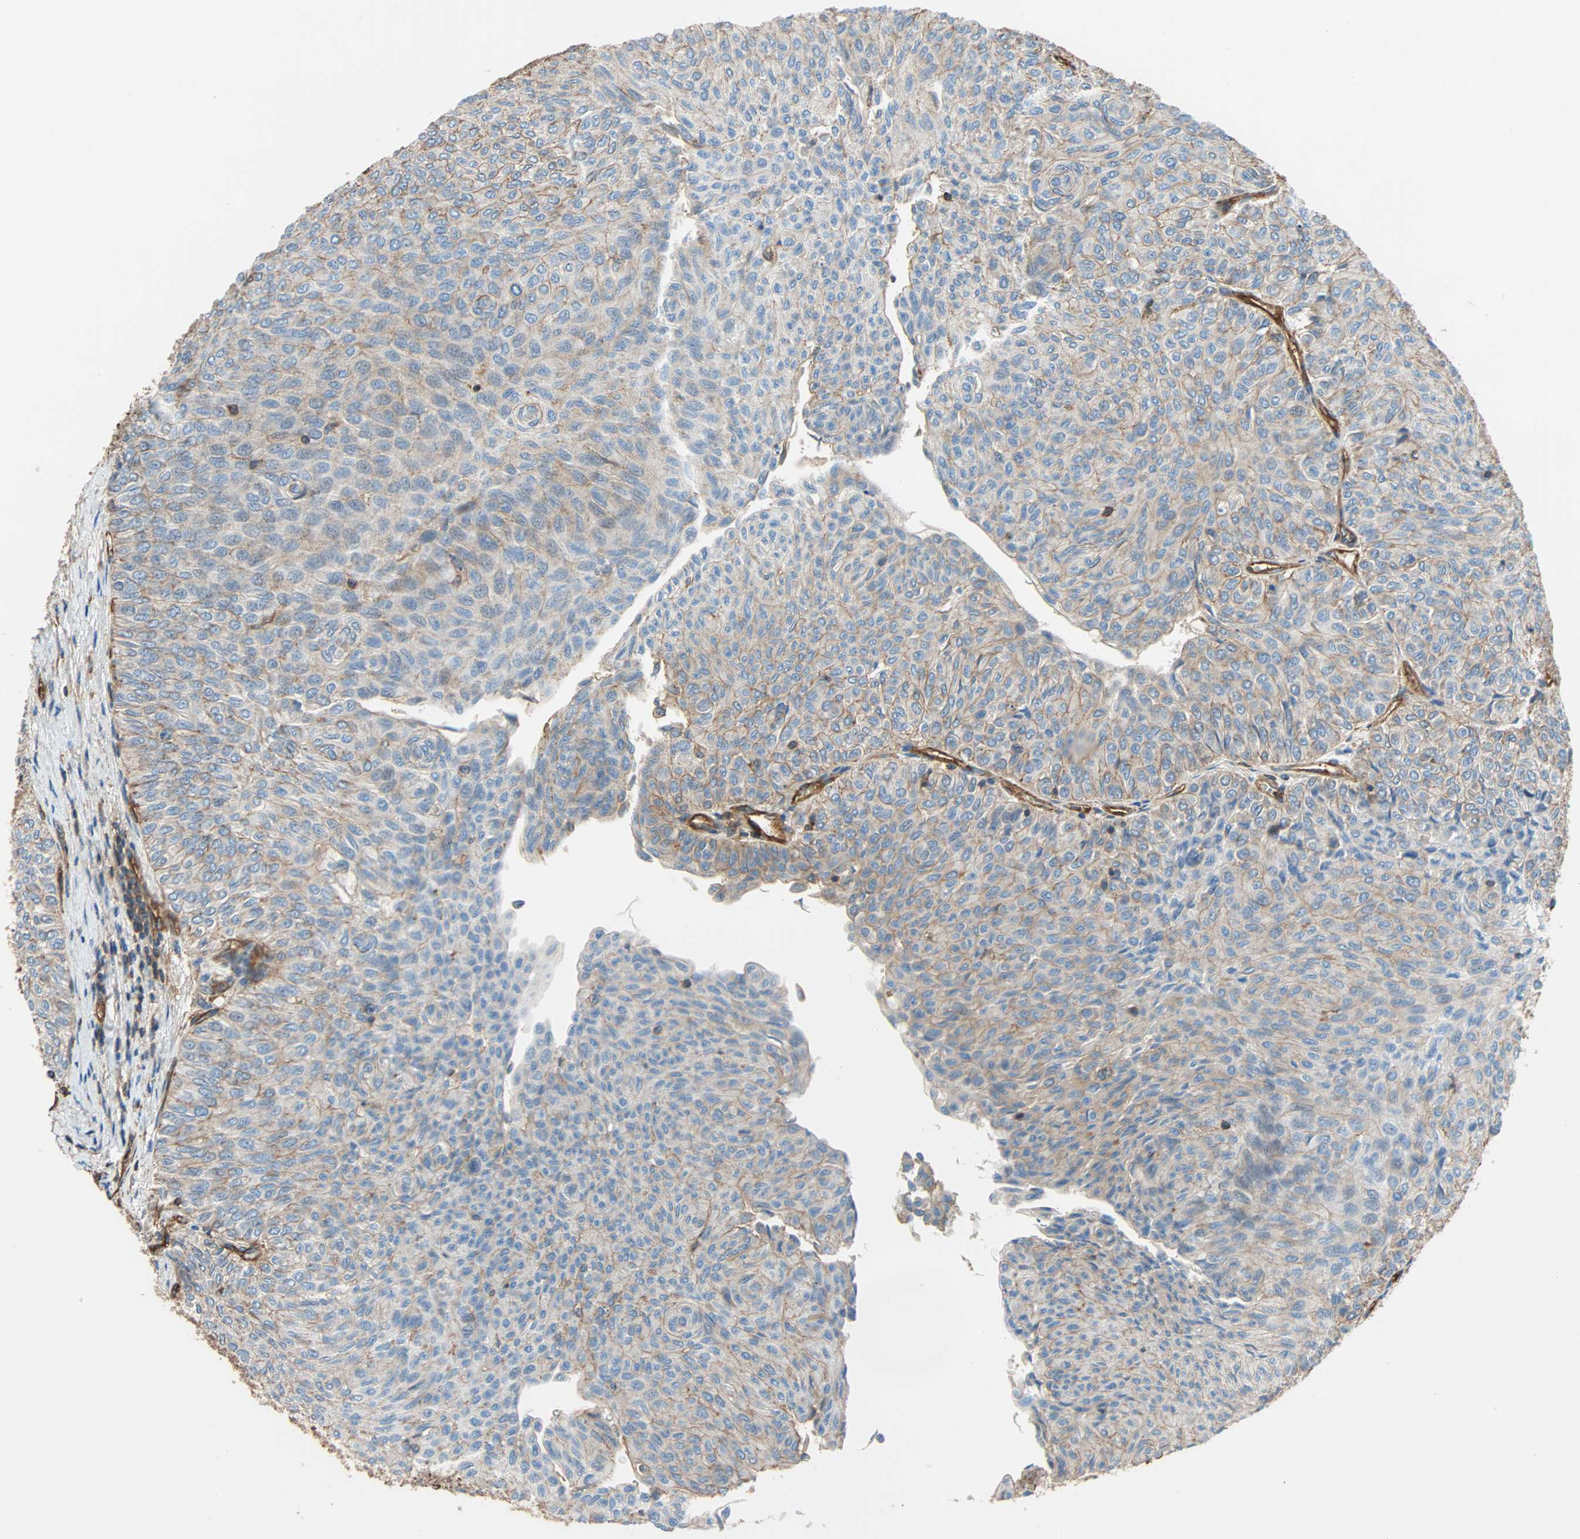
{"staining": {"intensity": "weak", "quantity": "<25%", "location": "cytoplasmic/membranous"}, "tissue": "urothelial cancer", "cell_type": "Tumor cells", "image_type": "cancer", "snomed": [{"axis": "morphology", "description": "Urothelial carcinoma, Low grade"}, {"axis": "topography", "description": "Urinary bladder"}], "caption": "Tumor cells are negative for protein expression in human low-grade urothelial carcinoma.", "gene": "GALNT10", "patient": {"sex": "male", "age": 78}}